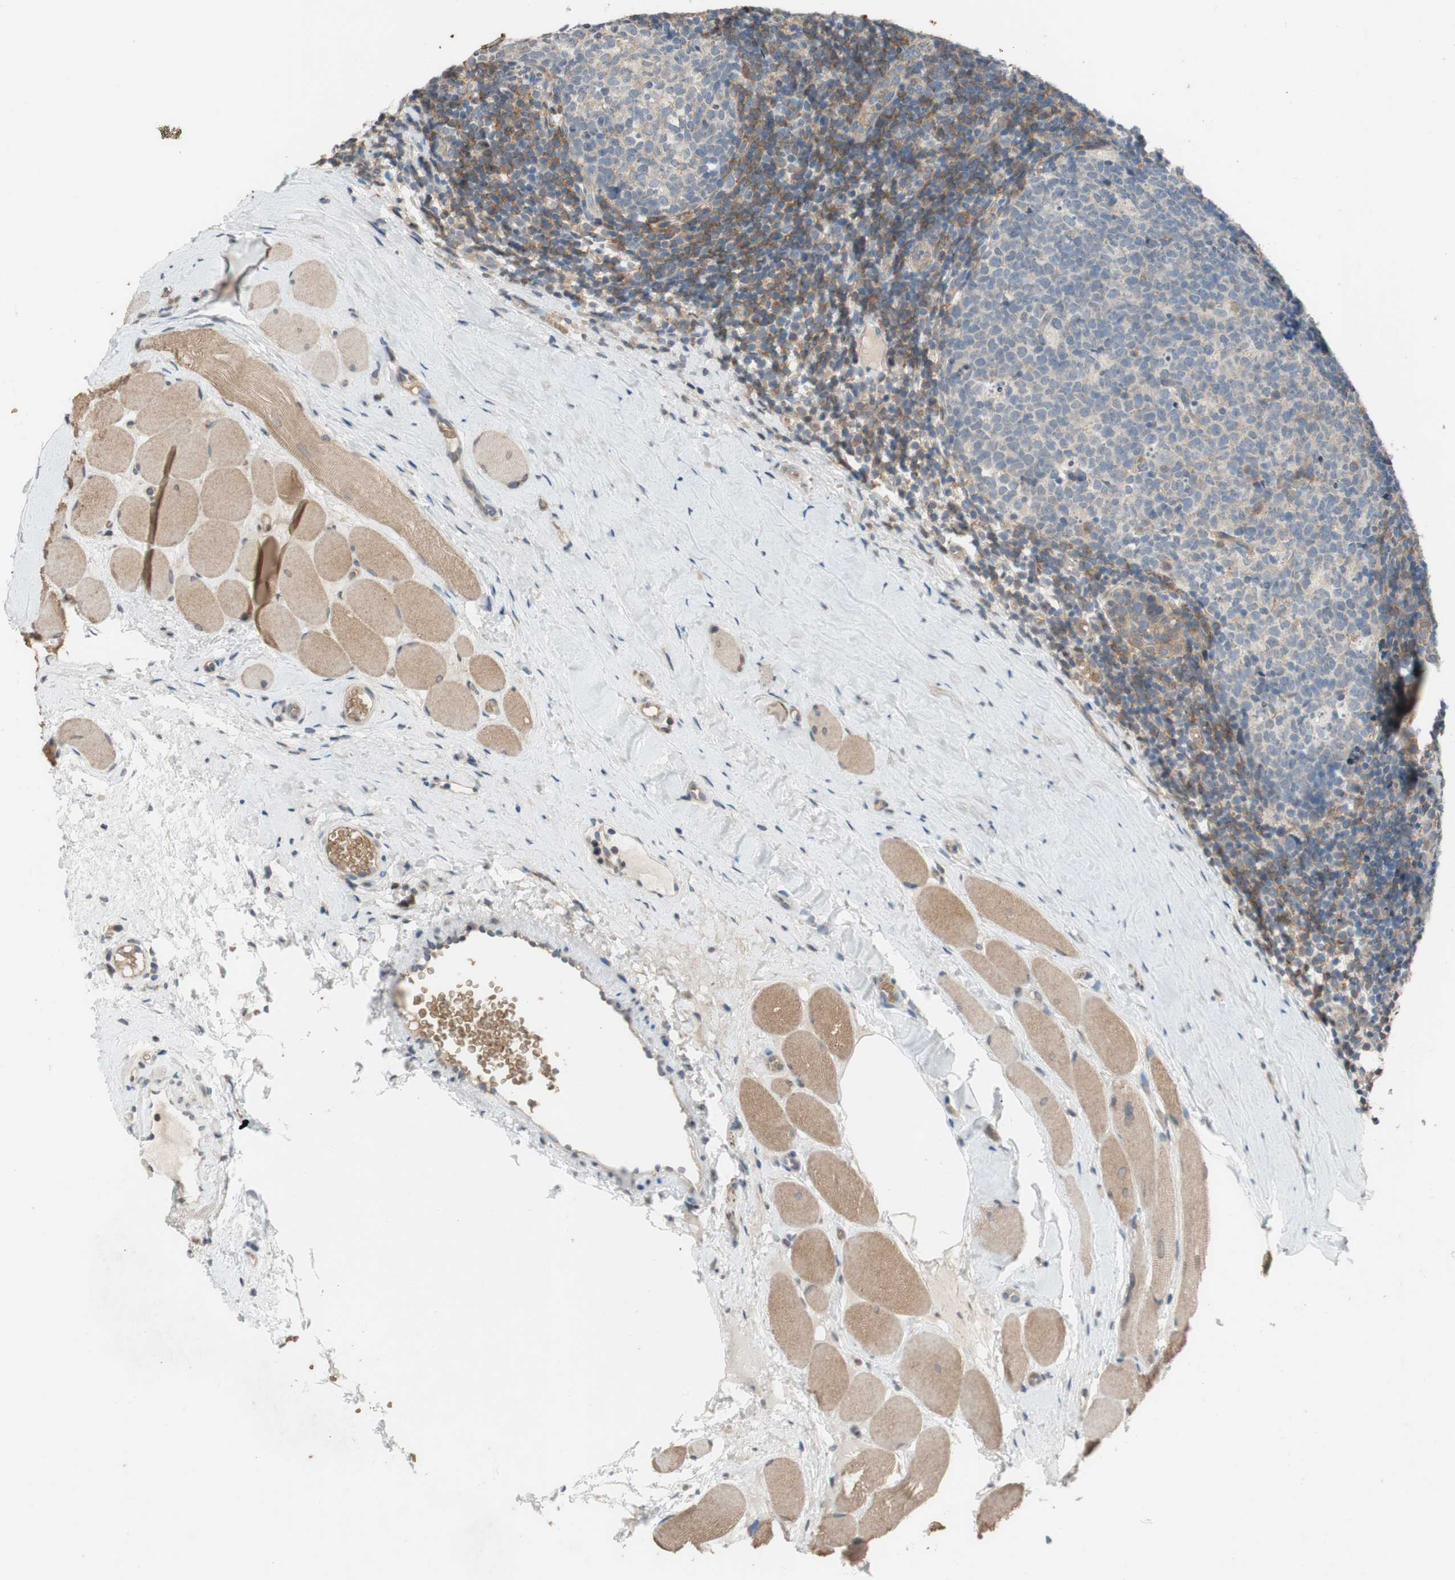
{"staining": {"intensity": "weak", "quantity": "<25%", "location": "cytoplasmic/membranous"}, "tissue": "tonsil", "cell_type": "Germinal center cells", "image_type": "normal", "snomed": [{"axis": "morphology", "description": "Normal tissue, NOS"}, {"axis": "topography", "description": "Tonsil"}], "caption": "Immunohistochemistry of unremarkable tonsil reveals no expression in germinal center cells.", "gene": "ADD2", "patient": {"sex": "female", "age": 19}}